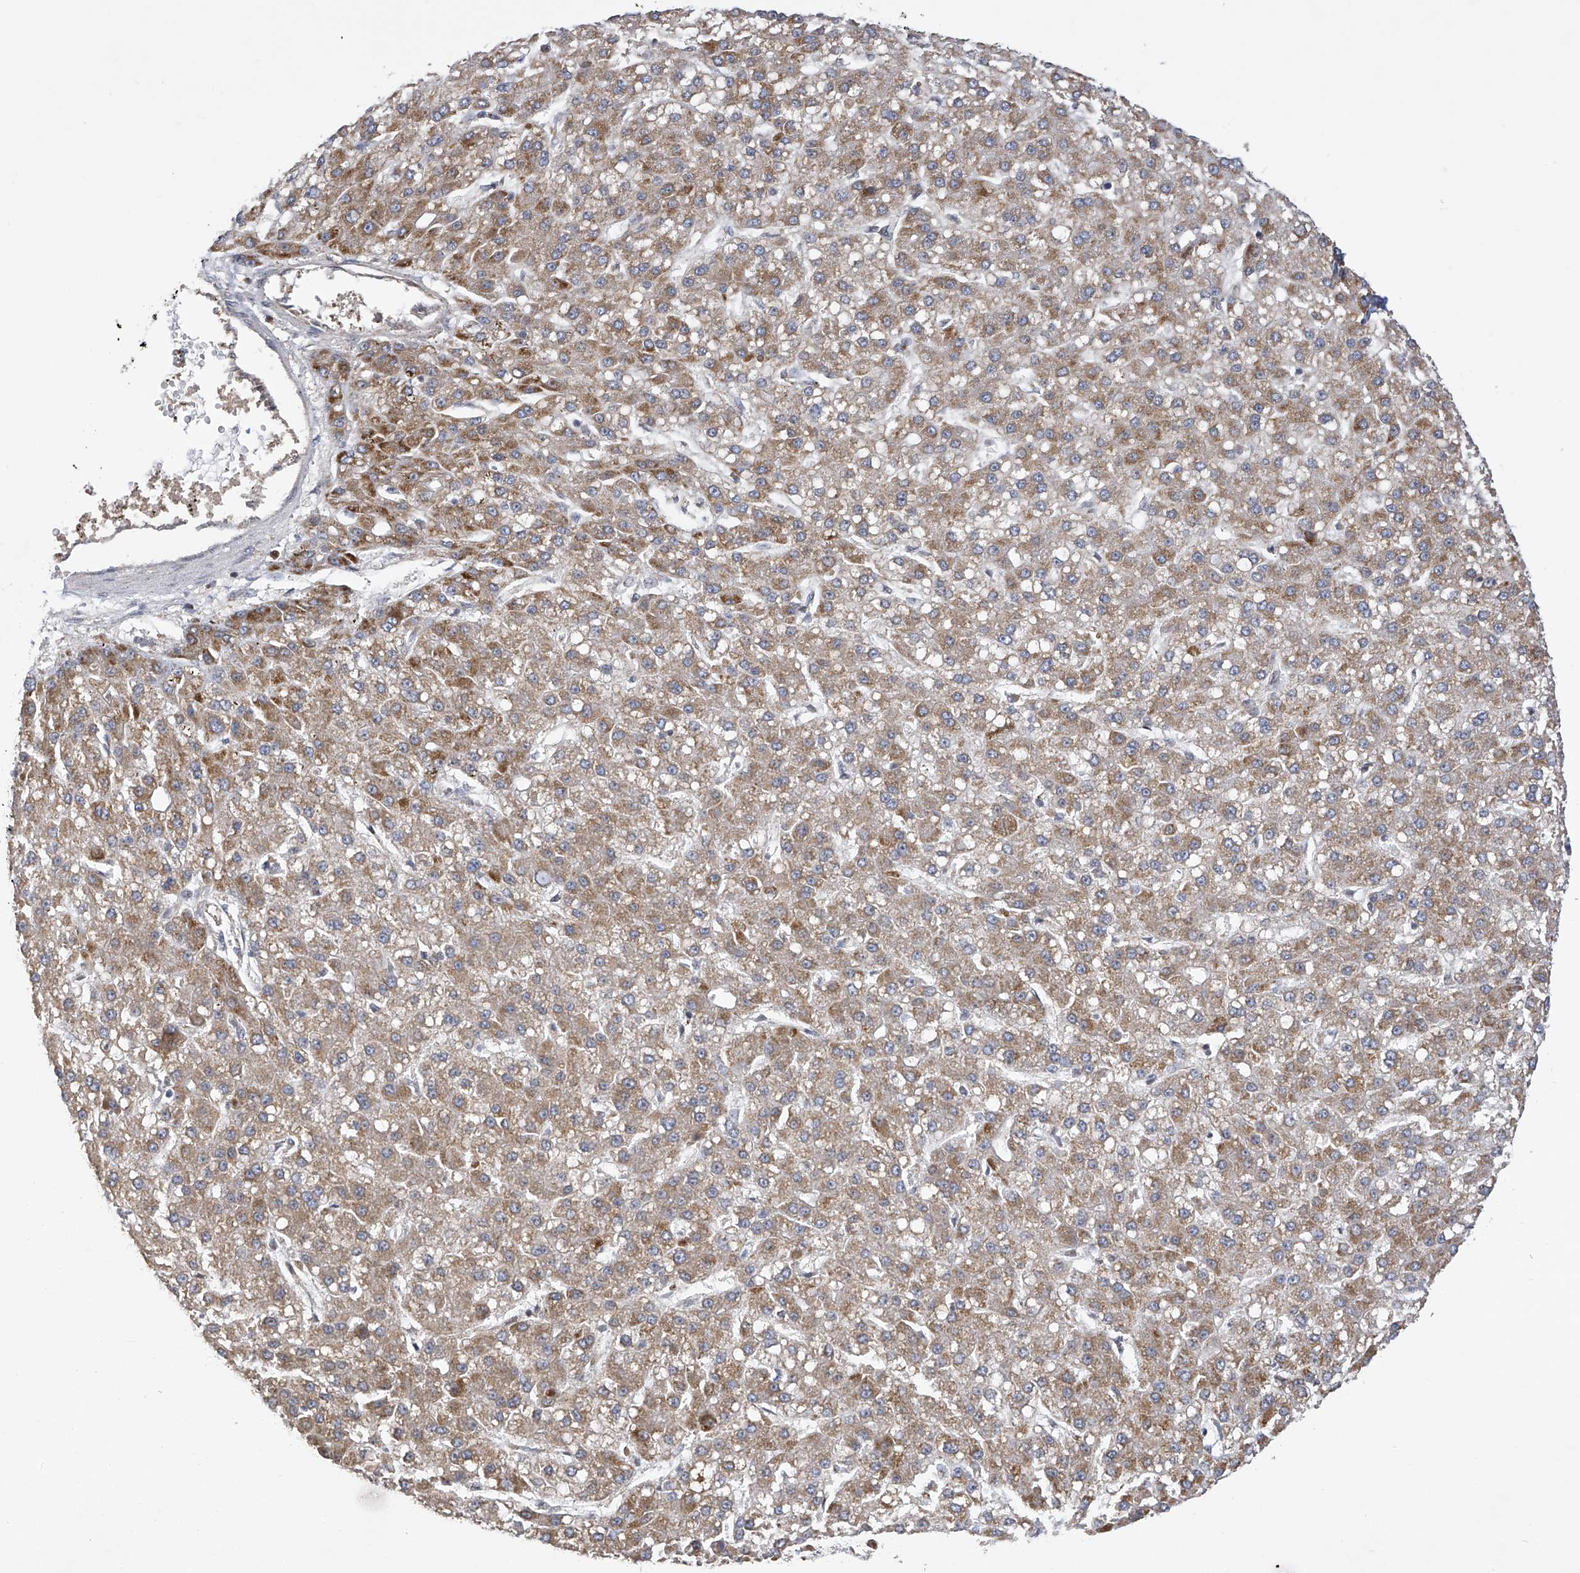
{"staining": {"intensity": "weak", "quantity": ">75%", "location": "cytoplasmic/membranous"}, "tissue": "liver cancer", "cell_type": "Tumor cells", "image_type": "cancer", "snomed": [{"axis": "morphology", "description": "Carcinoma, Hepatocellular, NOS"}, {"axis": "topography", "description": "Liver"}], "caption": "Immunohistochemistry image of hepatocellular carcinoma (liver) stained for a protein (brown), which reveals low levels of weak cytoplasmic/membranous positivity in approximately >75% of tumor cells.", "gene": "SLCO4A1", "patient": {"sex": "male", "age": 67}}